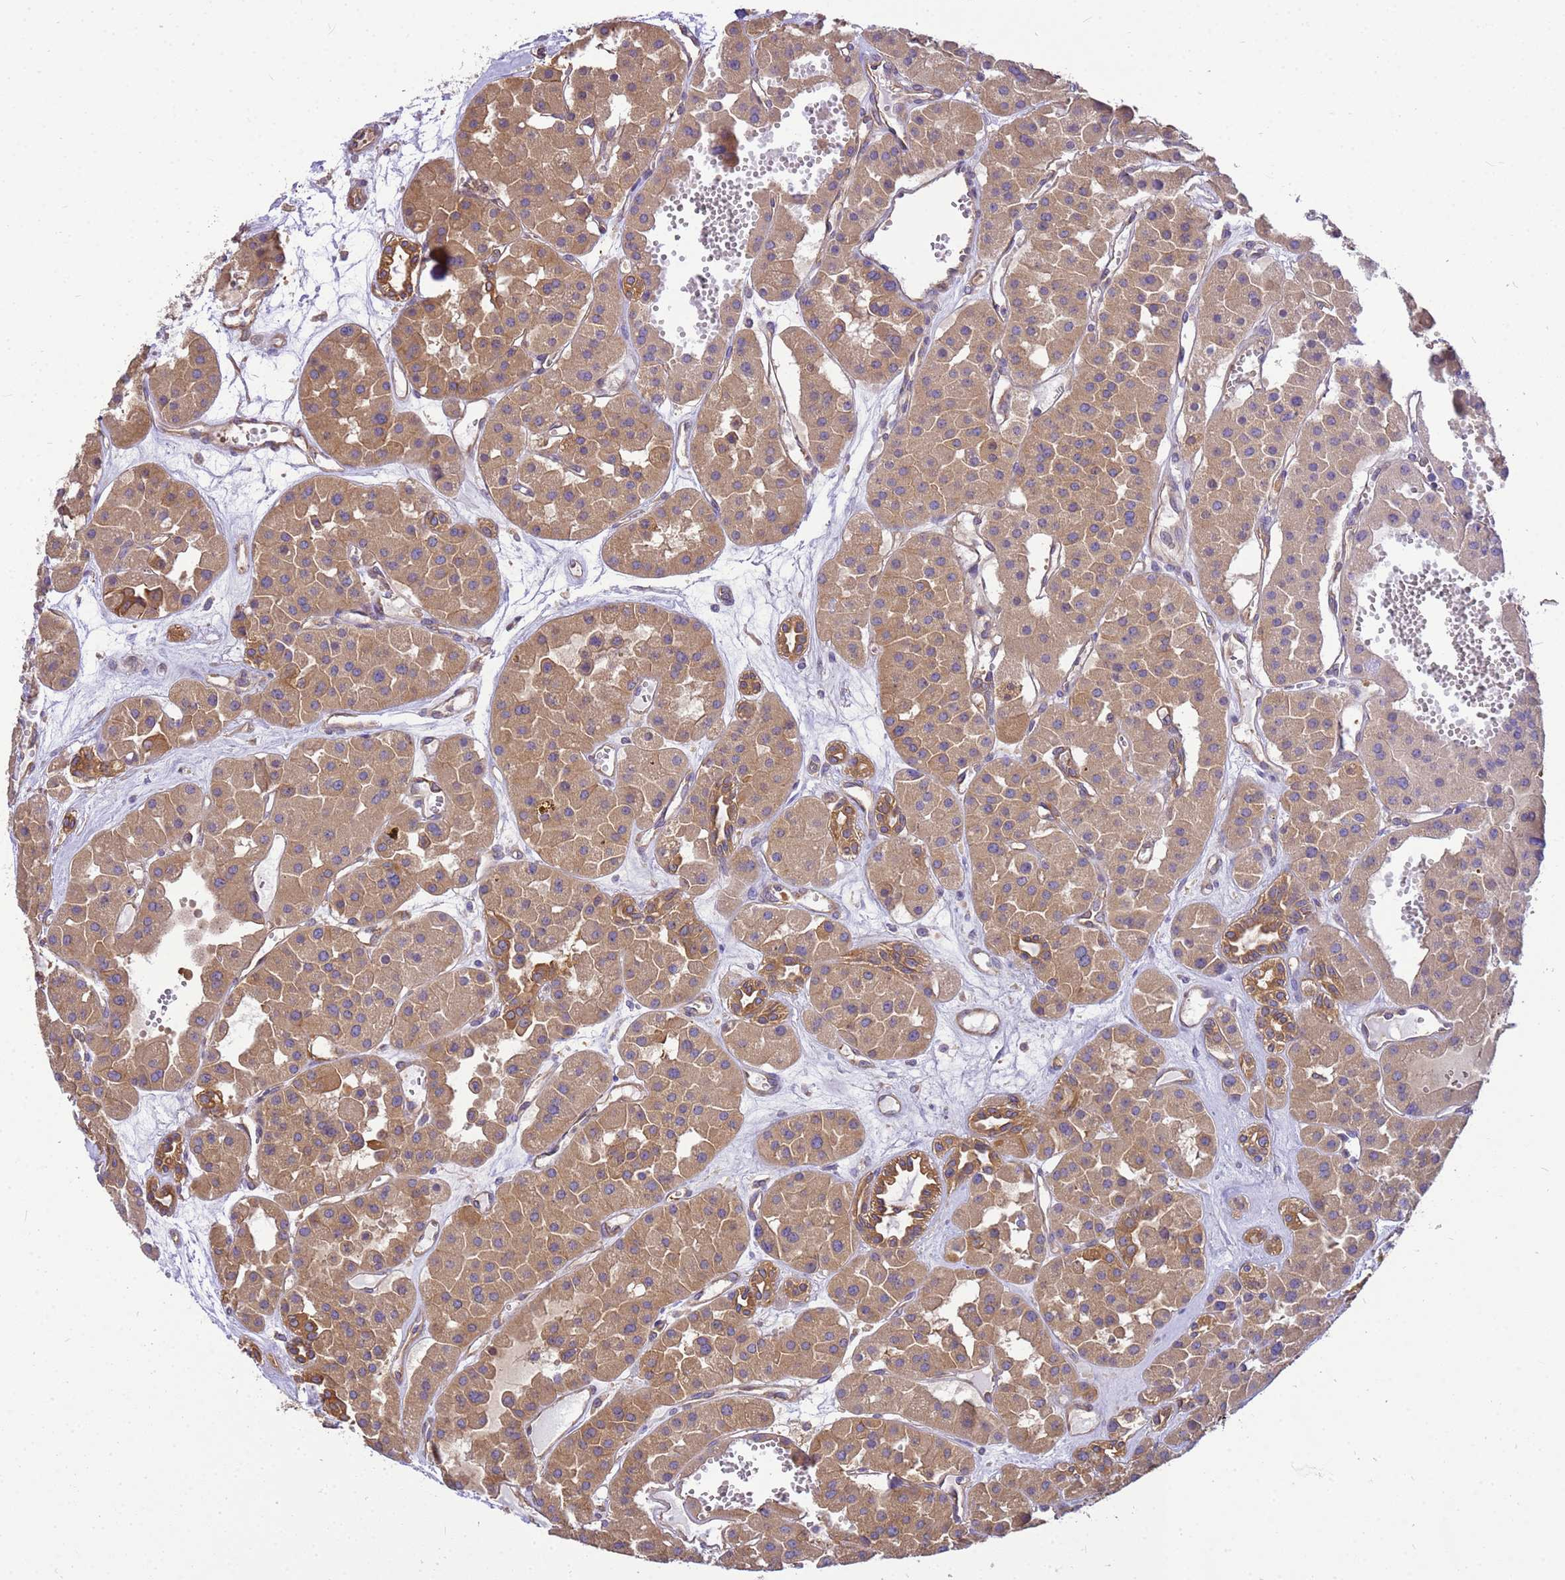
{"staining": {"intensity": "moderate", "quantity": ">75%", "location": "cytoplasmic/membranous"}, "tissue": "renal cancer", "cell_type": "Tumor cells", "image_type": "cancer", "snomed": [{"axis": "morphology", "description": "Carcinoma, NOS"}, {"axis": "topography", "description": "Kidney"}], "caption": "Renal cancer (carcinoma) stained with DAB immunohistochemistry displays medium levels of moderate cytoplasmic/membranous expression in approximately >75% of tumor cells.", "gene": "TUBB1", "patient": {"sex": "female", "age": 75}}